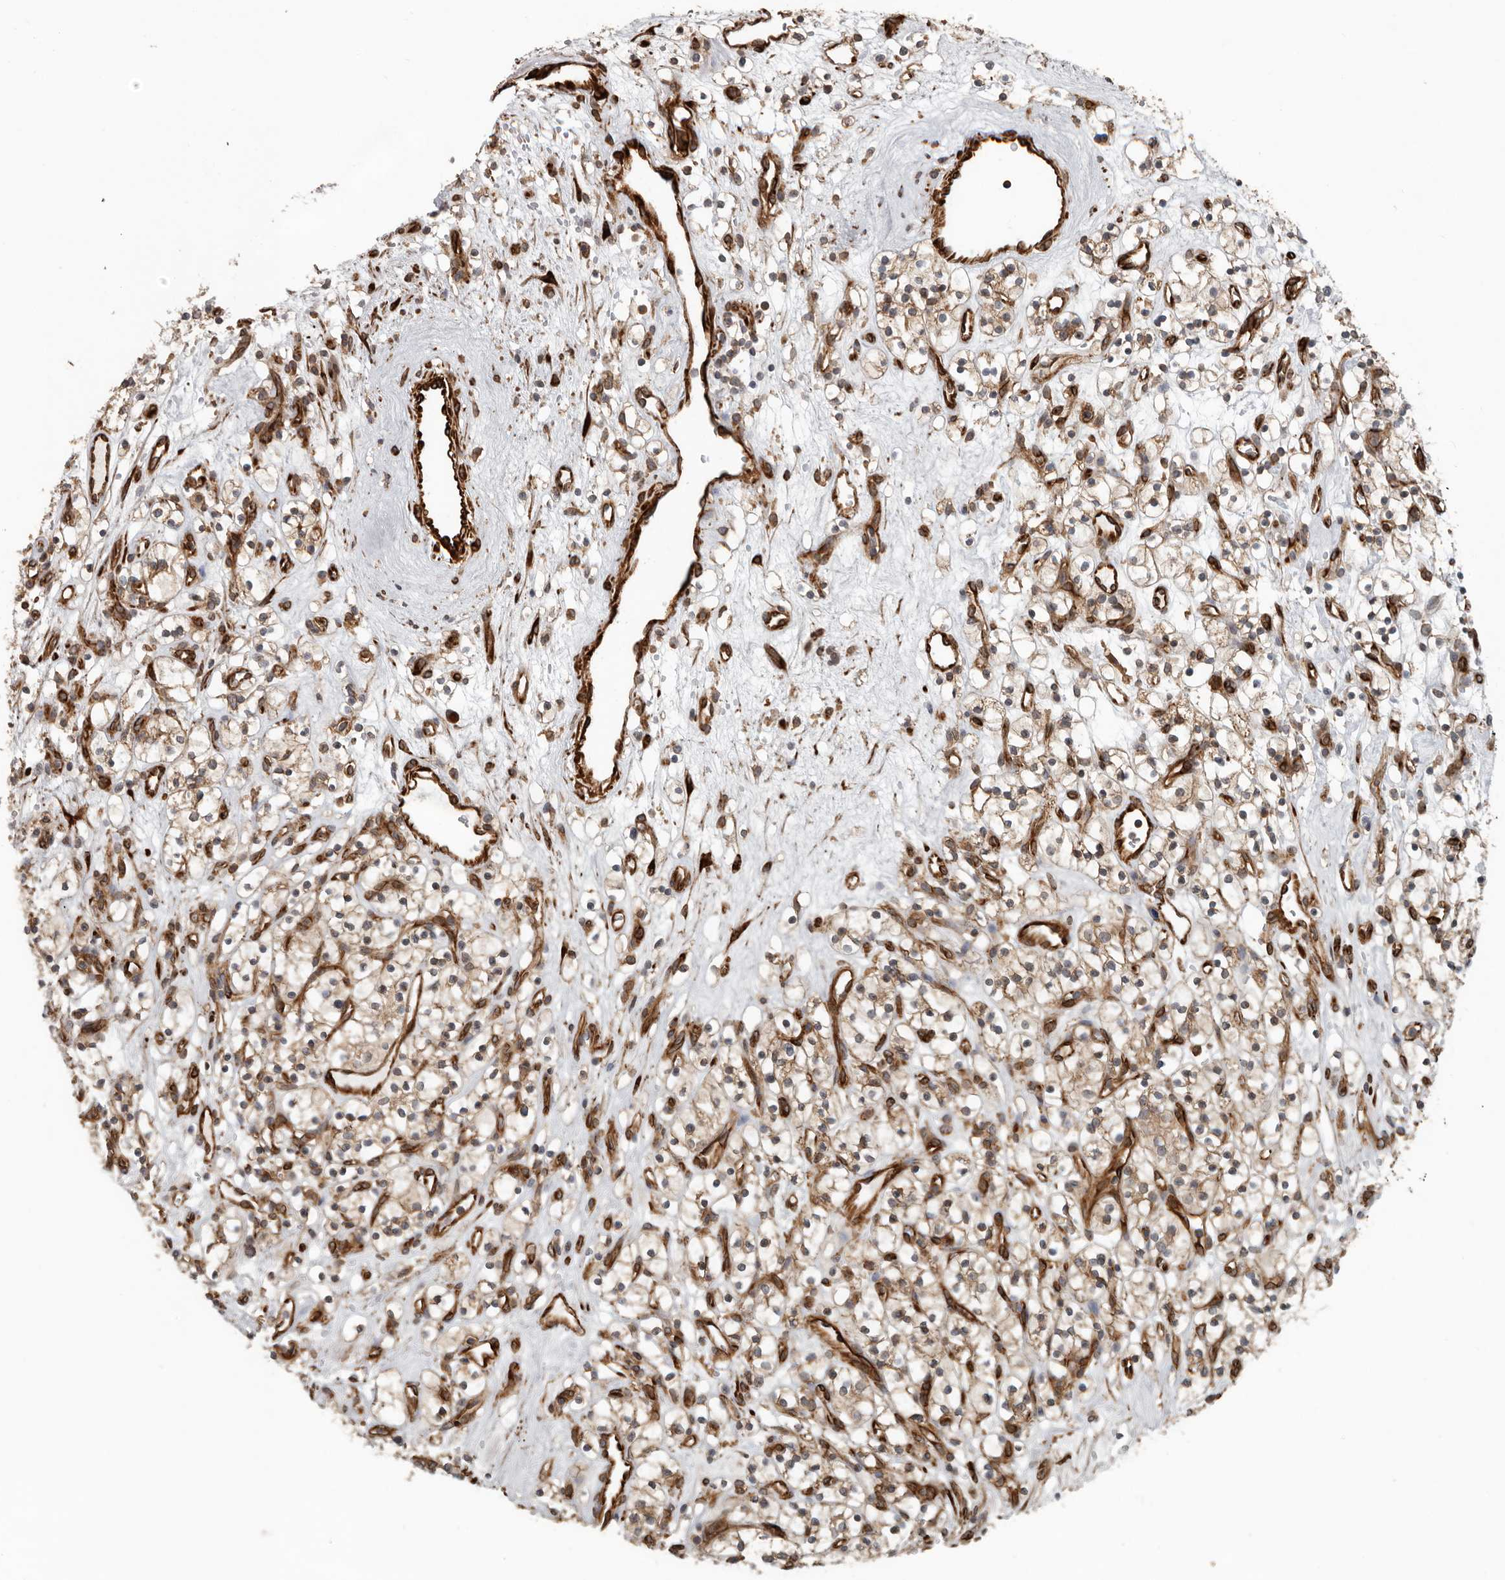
{"staining": {"intensity": "moderate", "quantity": ">75%", "location": "cytoplasmic/membranous"}, "tissue": "renal cancer", "cell_type": "Tumor cells", "image_type": "cancer", "snomed": [{"axis": "morphology", "description": "Adenocarcinoma, NOS"}, {"axis": "topography", "description": "Kidney"}], "caption": "Immunohistochemistry of renal adenocarcinoma exhibits medium levels of moderate cytoplasmic/membranous staining in approximately >75% of tumor cells. Immunohistochemistry stains the protein in brown and the nuclei are stained blue.", "gene": "CEP350", "patient": {"sex": "female", "age": 57}}